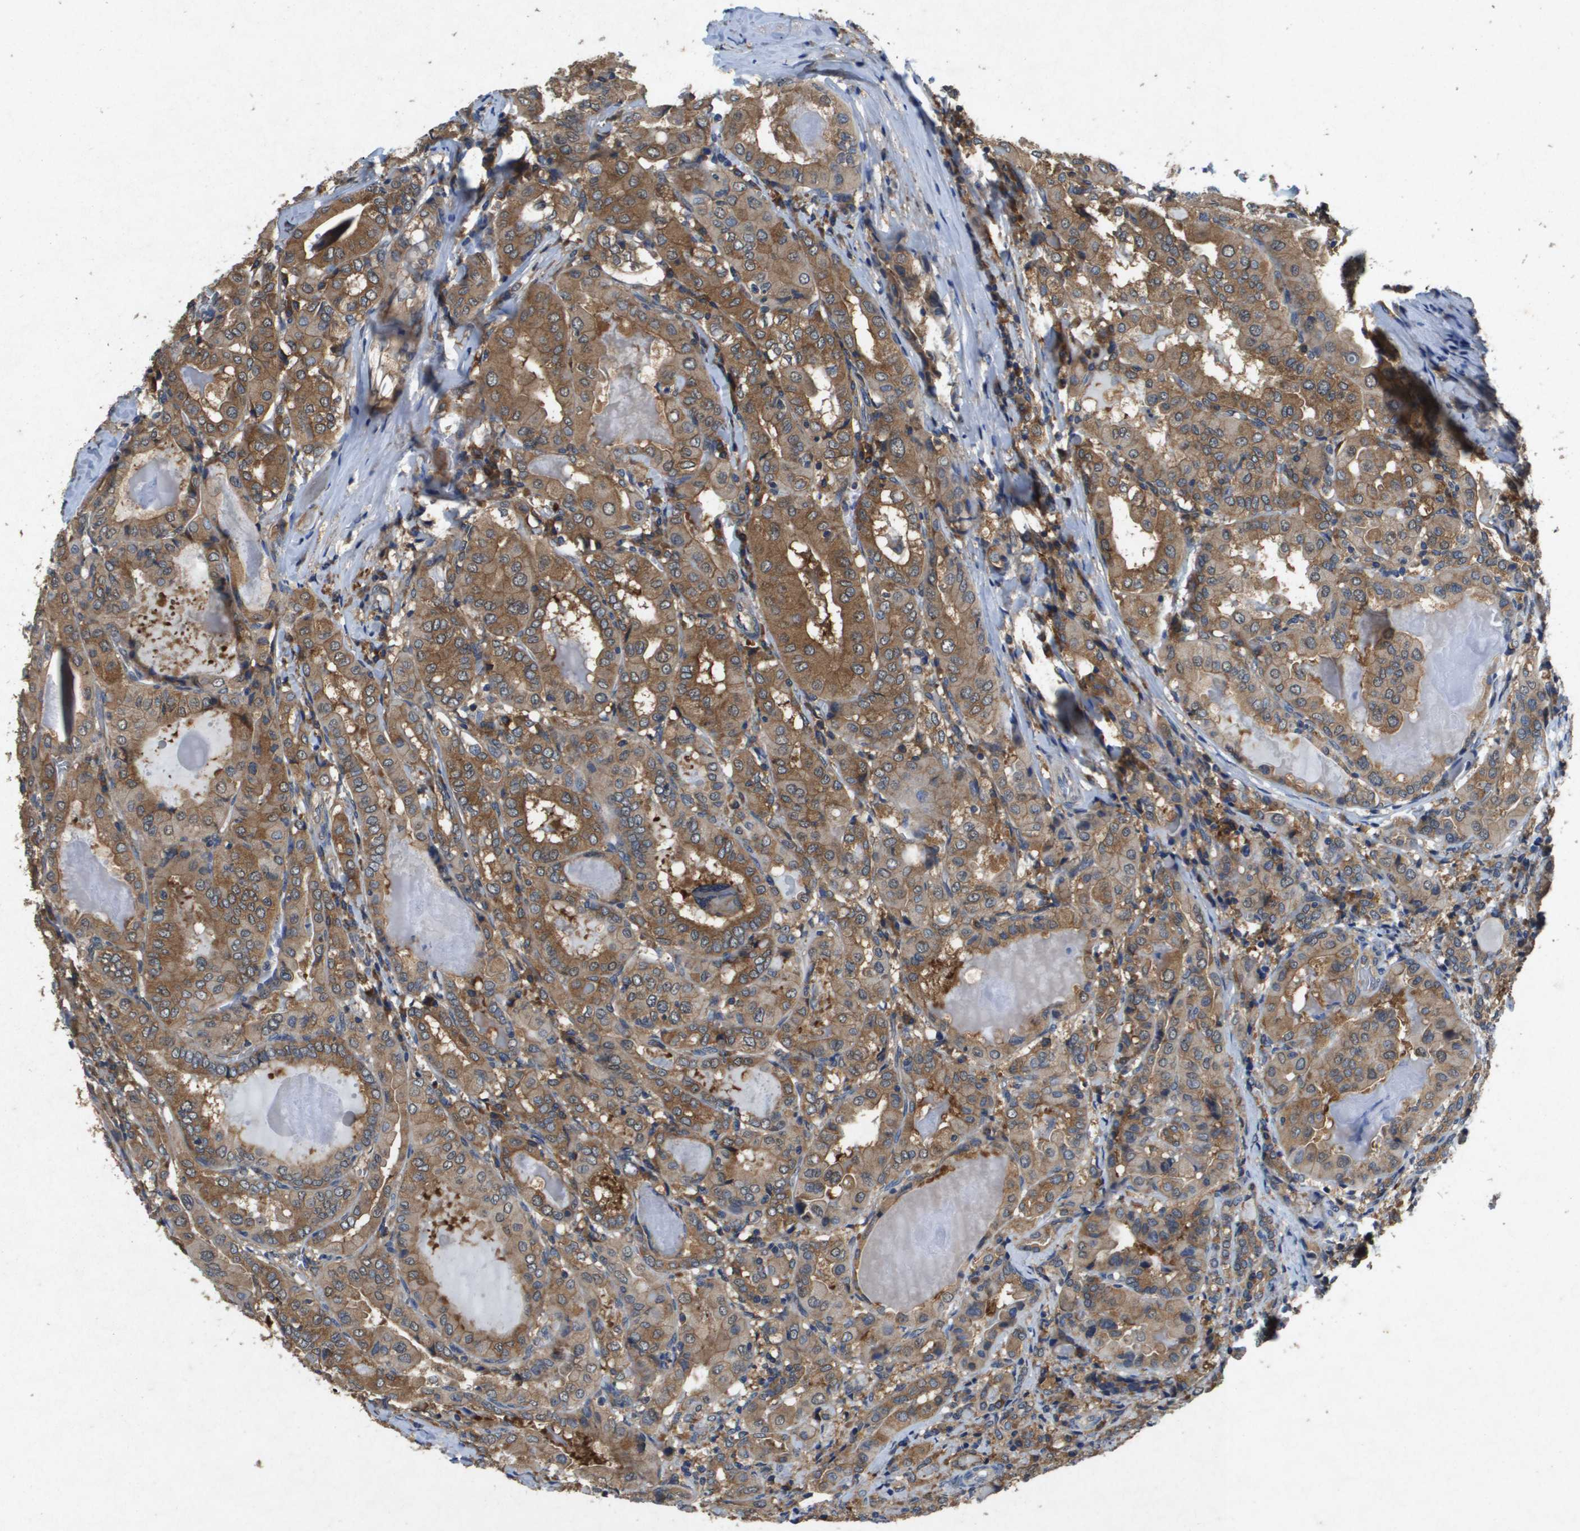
{"staining": {"intensity": "moderate", "quantity": ">75%", "location": "cytoplasmic/membranous"}, "tissue": "thyroid cancer", "cell_type": "Tumor cells", "image_type": "cancer", "snomed": [{"axis": "morphology", "description": "Papillary adenocarcinoma, NOS"}, {"axis": "topography", "description": "Thyroid gland"}], "caption": "Immunohistochemical staining of human thyroid cancer (papillary adenocarcinoma) displays moderate cytoplasmic/membranous protein staining in approximately >75% of tumor cells. (DAB = brown stain, brightfield microscopy at high magnification).", "gene": "PTPRT", "patient": {"sex": "female", "age": 42}}